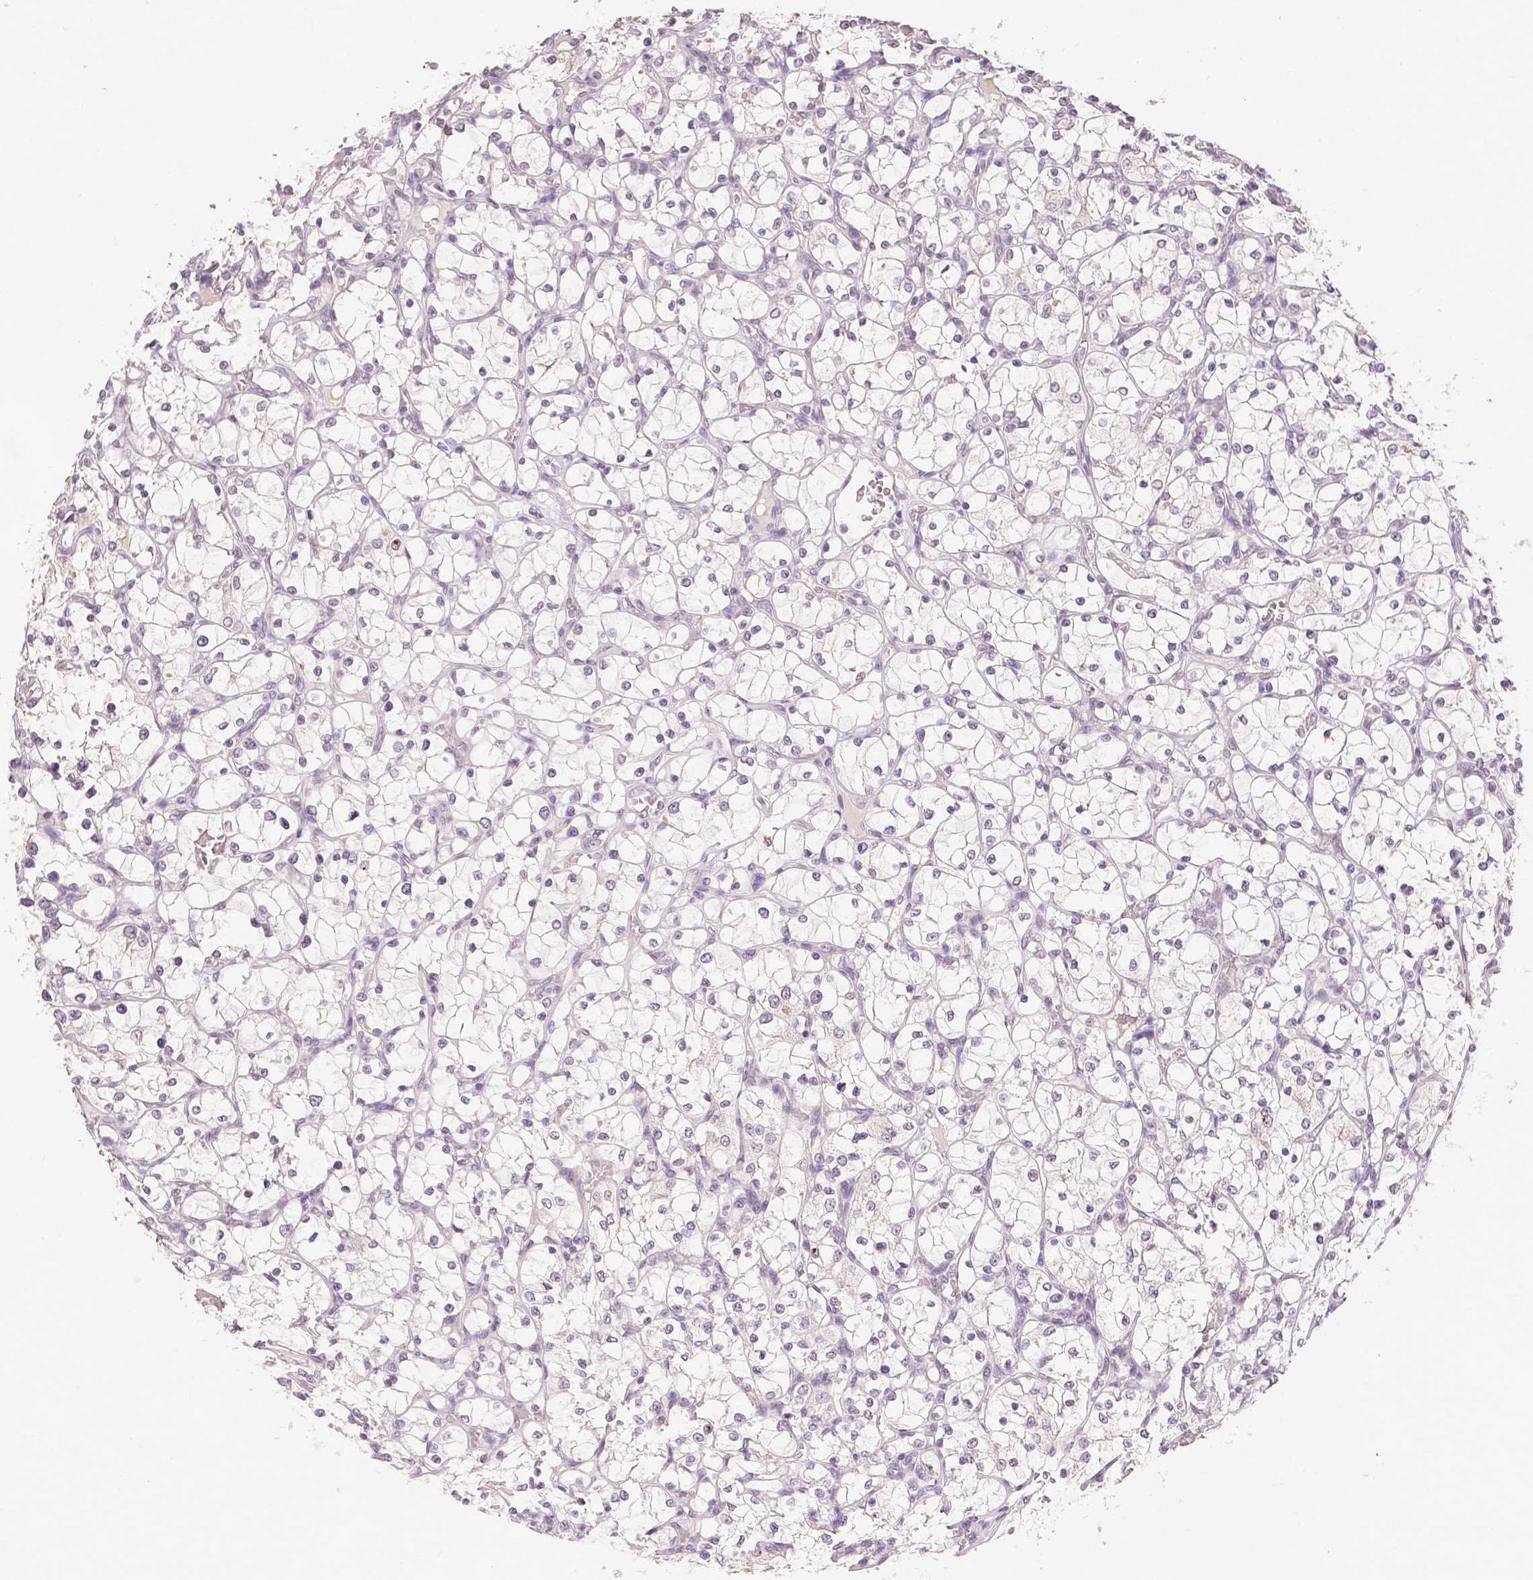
{"staining": {"intensity": "negative", "quantity": "none", "location": "none"}, "tissue": "renal cancer", "cell_type": "Tumor cells", "image_type": "cancer", "snomed": [{"axis": "morphology", "description": "Adenocarcinoma, NOS"}, {"axis": "topography", "description": "Kidney"}], "caption": "Immunohistochemical staining of human adenocarcinoma (renal) demonstrates no significant positivity in tumor cells.", "gene": "TGM1", "patient": {"sex": "female", "age": 69}}